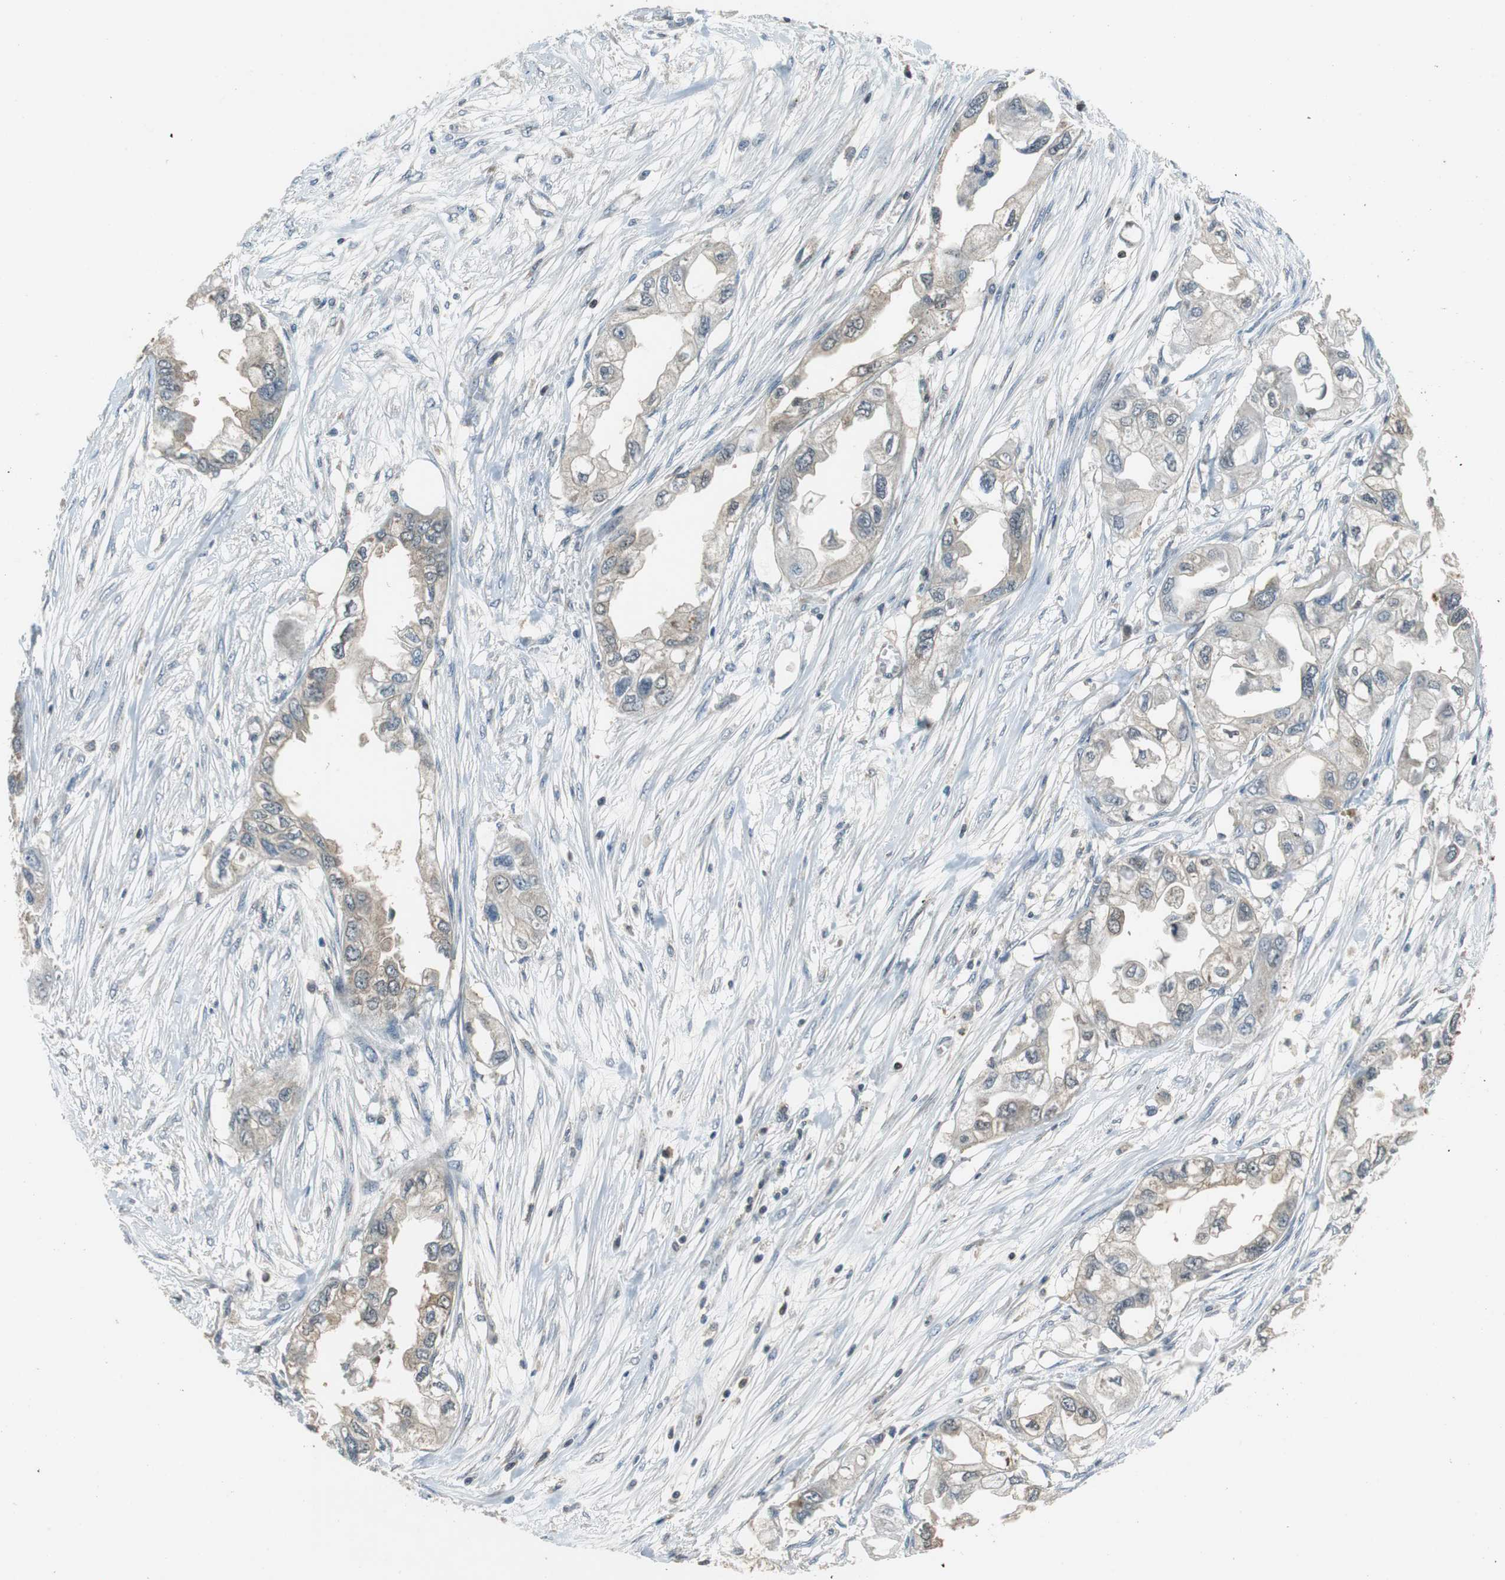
{"staining": {"intensity": "weak", "quantity": "25%-75%", "location": "cytoplasmic/membranous"}, "tissue": "endometrial cancer", "cell_type": "Tumor cells", "image_type": "cancer", "snomed": [{"axis": "morphology", "description": "Adenocarcinoma, NOS"}, {"axis": "topography", "description": "Endometrium"}], "caption": "IHC of endometrial cancer shows low levels of weak cytoplasmic/membranous staining in about 25%-75% of tumor cells.", "gene": "GSDMD", "patient": {"sex": "female", "age": 67}}